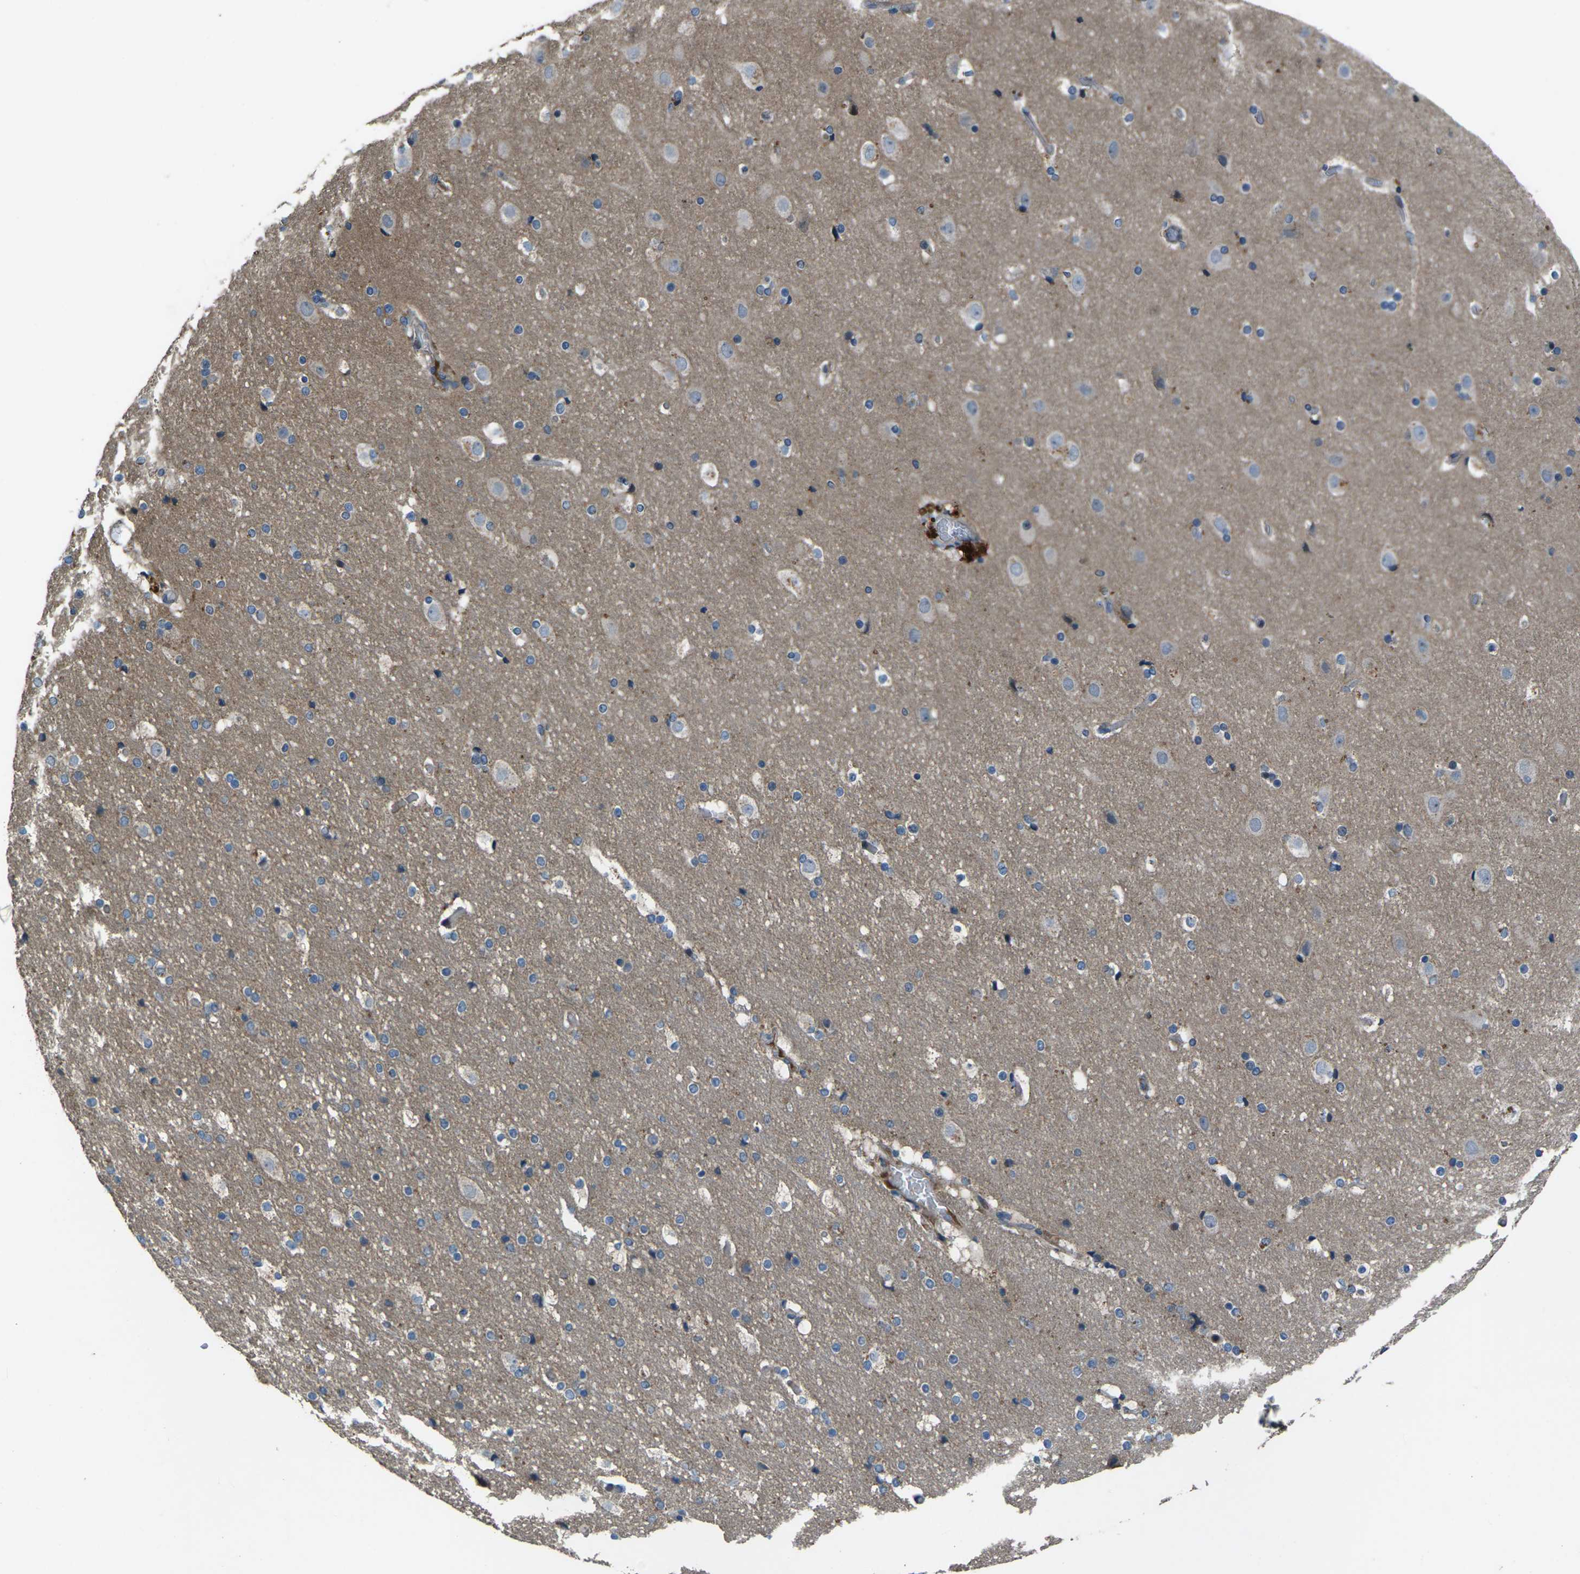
{"staining": {"intensity": "strong", "quantity": "<25%", "location": "cytoplasmic/membranous"}, "tissue": "cerebral cortex", "cell_type": "Endothelial cells", "image_type": "normal", "snomed": [{"axis": "morphology", "description": "Normal tissue, NOS"}, {"axis": "topography", "description": "Cerebral cortex"}], "caption": "This histopathology image displays unremarkable cerebral cortex stained with IHC to label a protein in brown. The cytoplasmic/membranous of endothelial cells show strong positivity for the protein. Nuclei are counter-stained blue.", "gene": "EDNRA", "patient": {"sex": "male", "age": 57}}